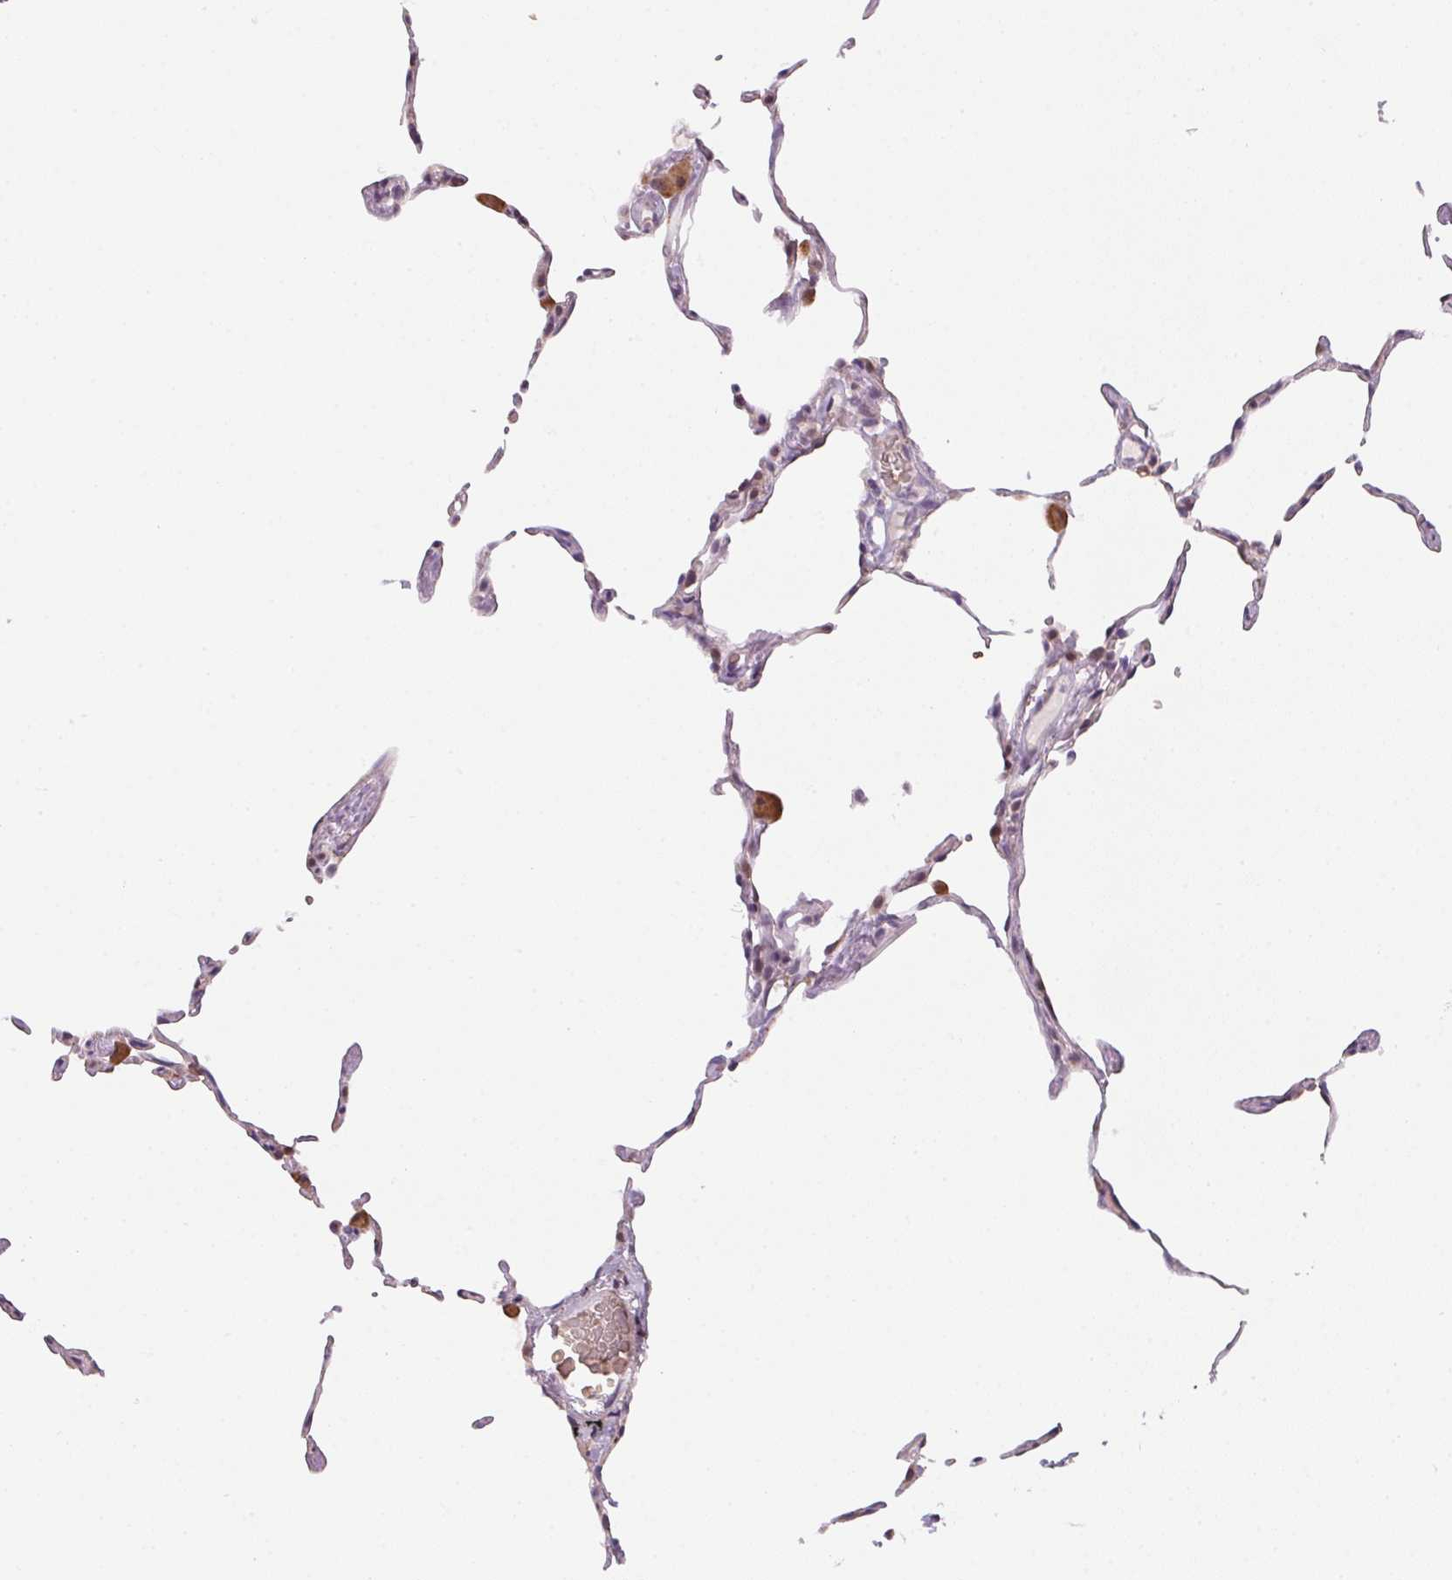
{"staining": {"intensity": "negative", "quantity": "none", "location": "none"}, "tissue": "lung", "cell_type": "Alveolar cells", "image_type": "normal", "snomed": [{"axis": "morphology", "description": "Normal tissue, NOS"}, {"axis": "topography", "description": "Lung"}], "caption": "Lung stained for a protein using IHC displays no expression alveolar cells.", "gene": "METTL13", "patient": {"sex": "female", "age": 57}}